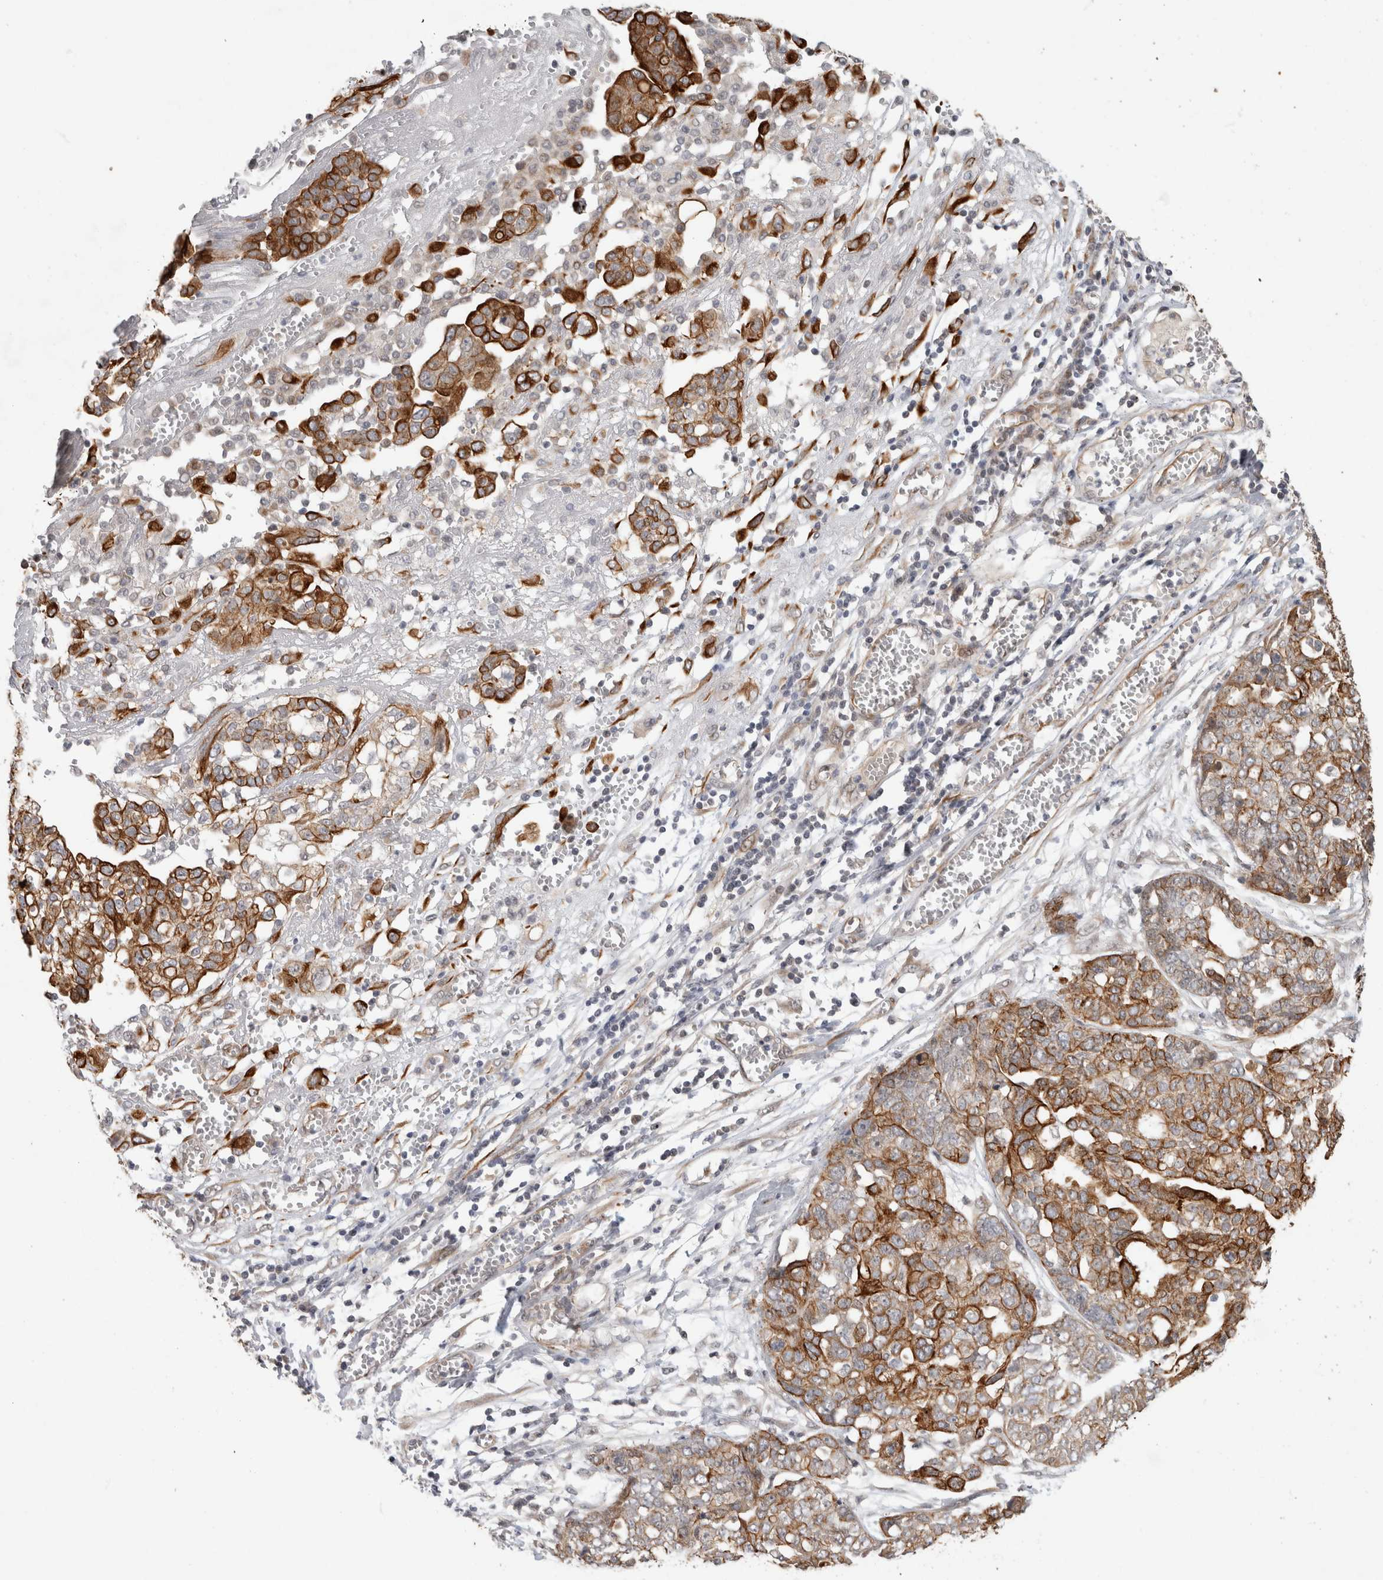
{"staining": {"intensity": "moderate", "quantity": ">75%", "location": "cytoplasmic/membranous"}, "tissue": "ovarian cancer", "cell_type": "Tumor cells", "image_type": "cancer", "snomed": [{"axis": "morphology", "description": "Cystadenocarcinoma, serous, NOS"}, {"axis": "topography", "description": "Soft tissue"}, {"axis": "topography", "description": "Ovary"}], "caption": "Ovarian cancer (serous cystadenocarcinoma) was stained to show a protein in brown. There is medium levels of moderate cytoplasmic/membranous staining in about >75% of tumor cells.", "gene": "CRISPLD1", "patient": {"sex": "female", "age": 57}}